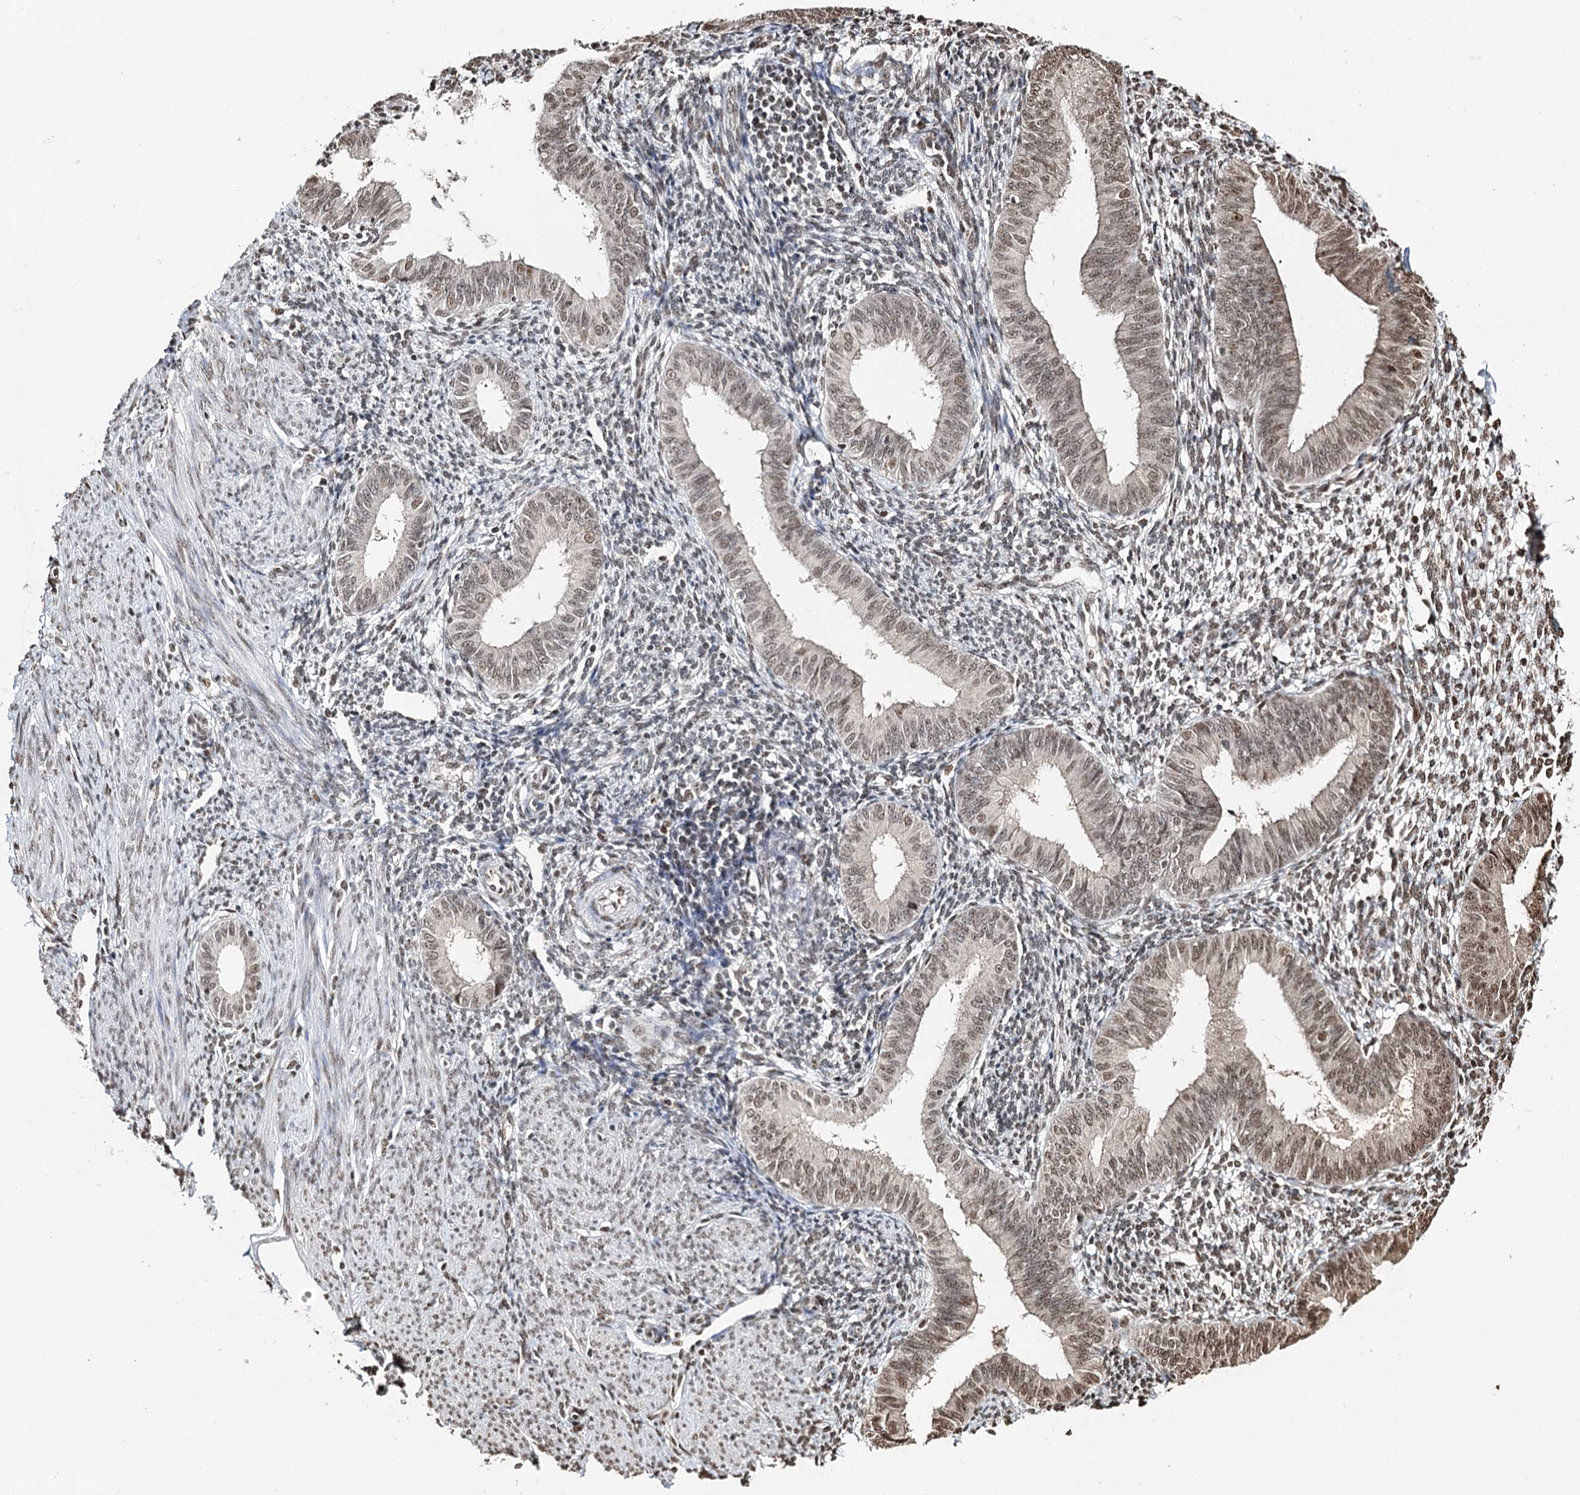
{"staining": {"intensity": "moderate", "quantity": "<25%", "location": "nuclear"}, "tissue": "endometrium", "cell_type": "Cells in endometrial stroma", "image_type": "normal", "snomed": [{"axis": "morphology", "description": "Normal tissue, NOS"}, {"axis": "topography", "description": "Uterus"}, {"axis": "topography", "description": "Endometrium"}], "caption": "Immunohistochemistry (IHC) (DAB (3,3'-diaminobenzidine)) staining of unremarkable human endometrium exhibits moderate nuclear protein expression in approximately <25% of cells in endometrial stroma. (DAB IHC with brightfield microscopy, high magnification).", "gene": "RPS27A", "patient": {"sex": "female", "age": 48}}